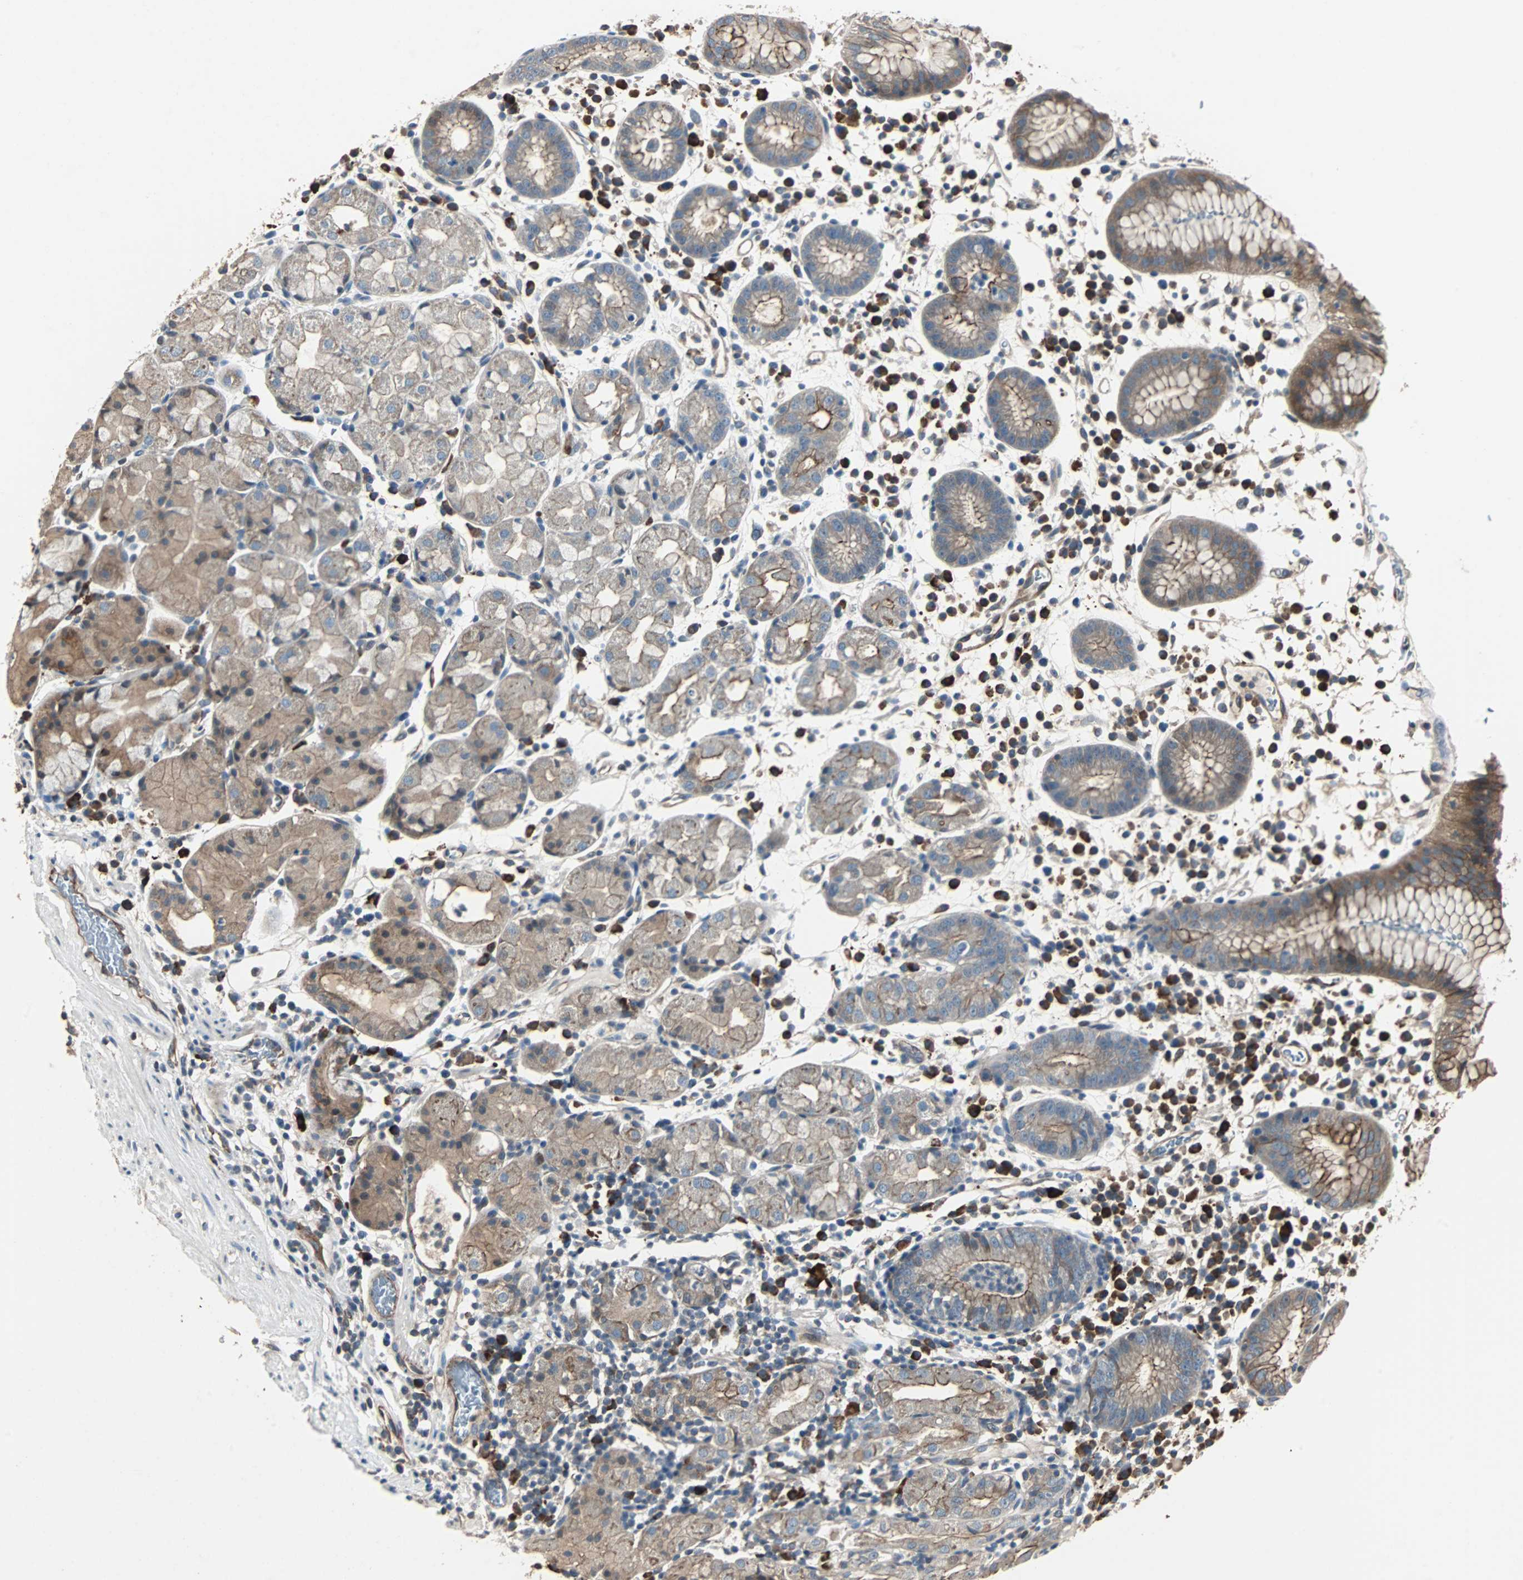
{"staining": {"intensity": "moderate", "quantity": ">75%", "location": "cytoplasmic/membranous"}, "tissue": "stomach", "cell_type": "Glandular cells", "image_type": "normal", "snomed": [{"axis": "morphology", "description": "Normal tissue, NOS"}, {"axis": "topography", "description": "Stomach"}, {"axis": "topography", "description": "Stomach, lower"}], "caption": "This photomicrograph exhibits immunohistochemistry (IHC) staining of benign stomach, with medium moderate cytoplasmic/membranous staining in approximately >75% of glandular cells.", "gene": "CHP1", "patient": {"sex": "female", "age": 75}}